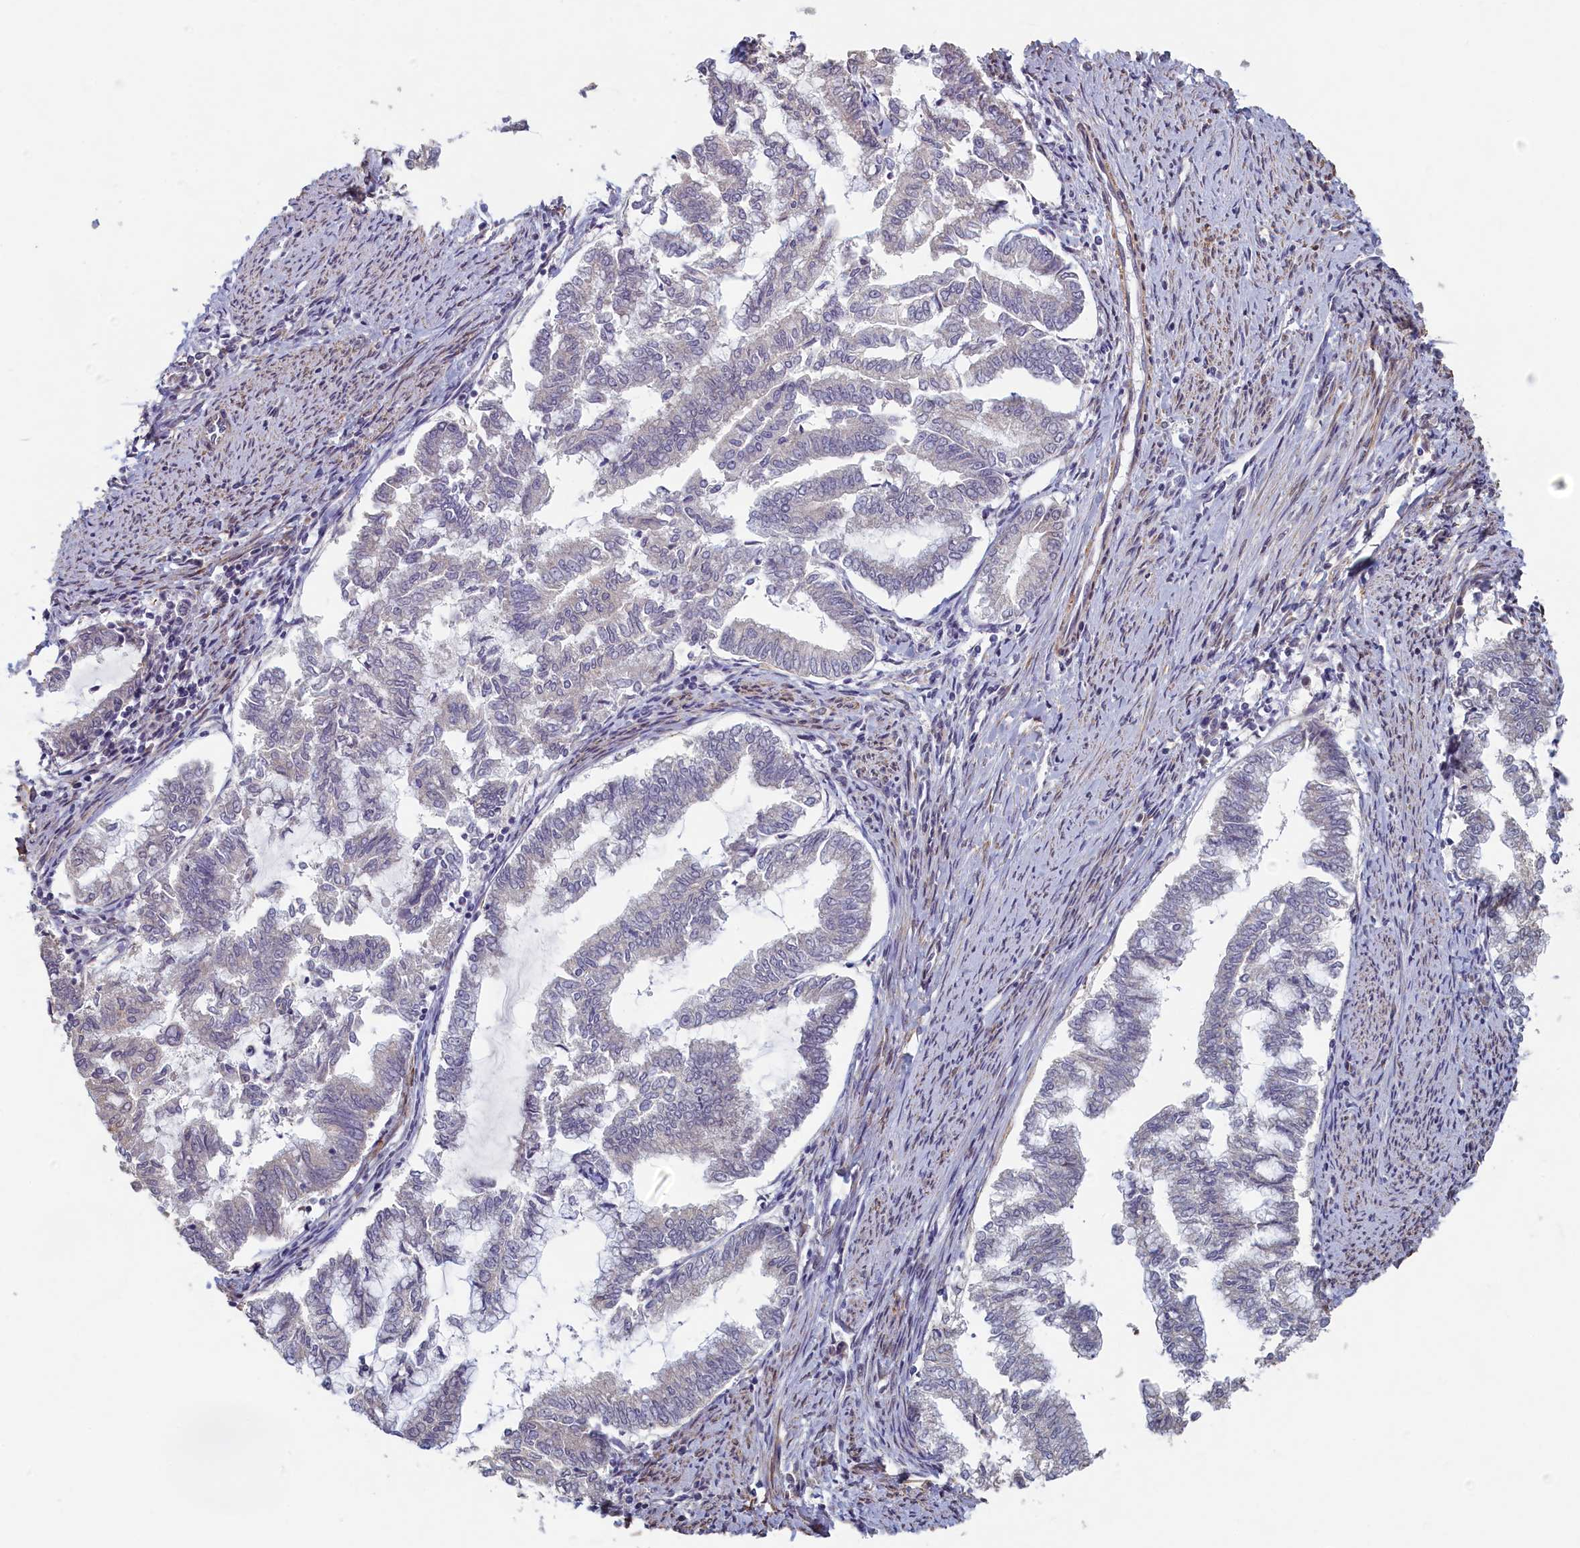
{"staining": {"intensity": "negative", "quantity": "none", "location": "none"}, "tissue": "endometrial cancer", "cell_type": "Tumor cells", "image_type": "cancer", "snomed": [{"axis": "morphology", "description": "Adenocarcinoma, NOS"}, {"axis": "topography", "description": "Endometrium"}], "caption": "High power microscopy image of an immunohistochemistry photomicrograph of endometrial cancer, revealing no significant expression in tumor cells.", "gene": "DIXDC1", "patient": {"sex": "female", "age": 79}}